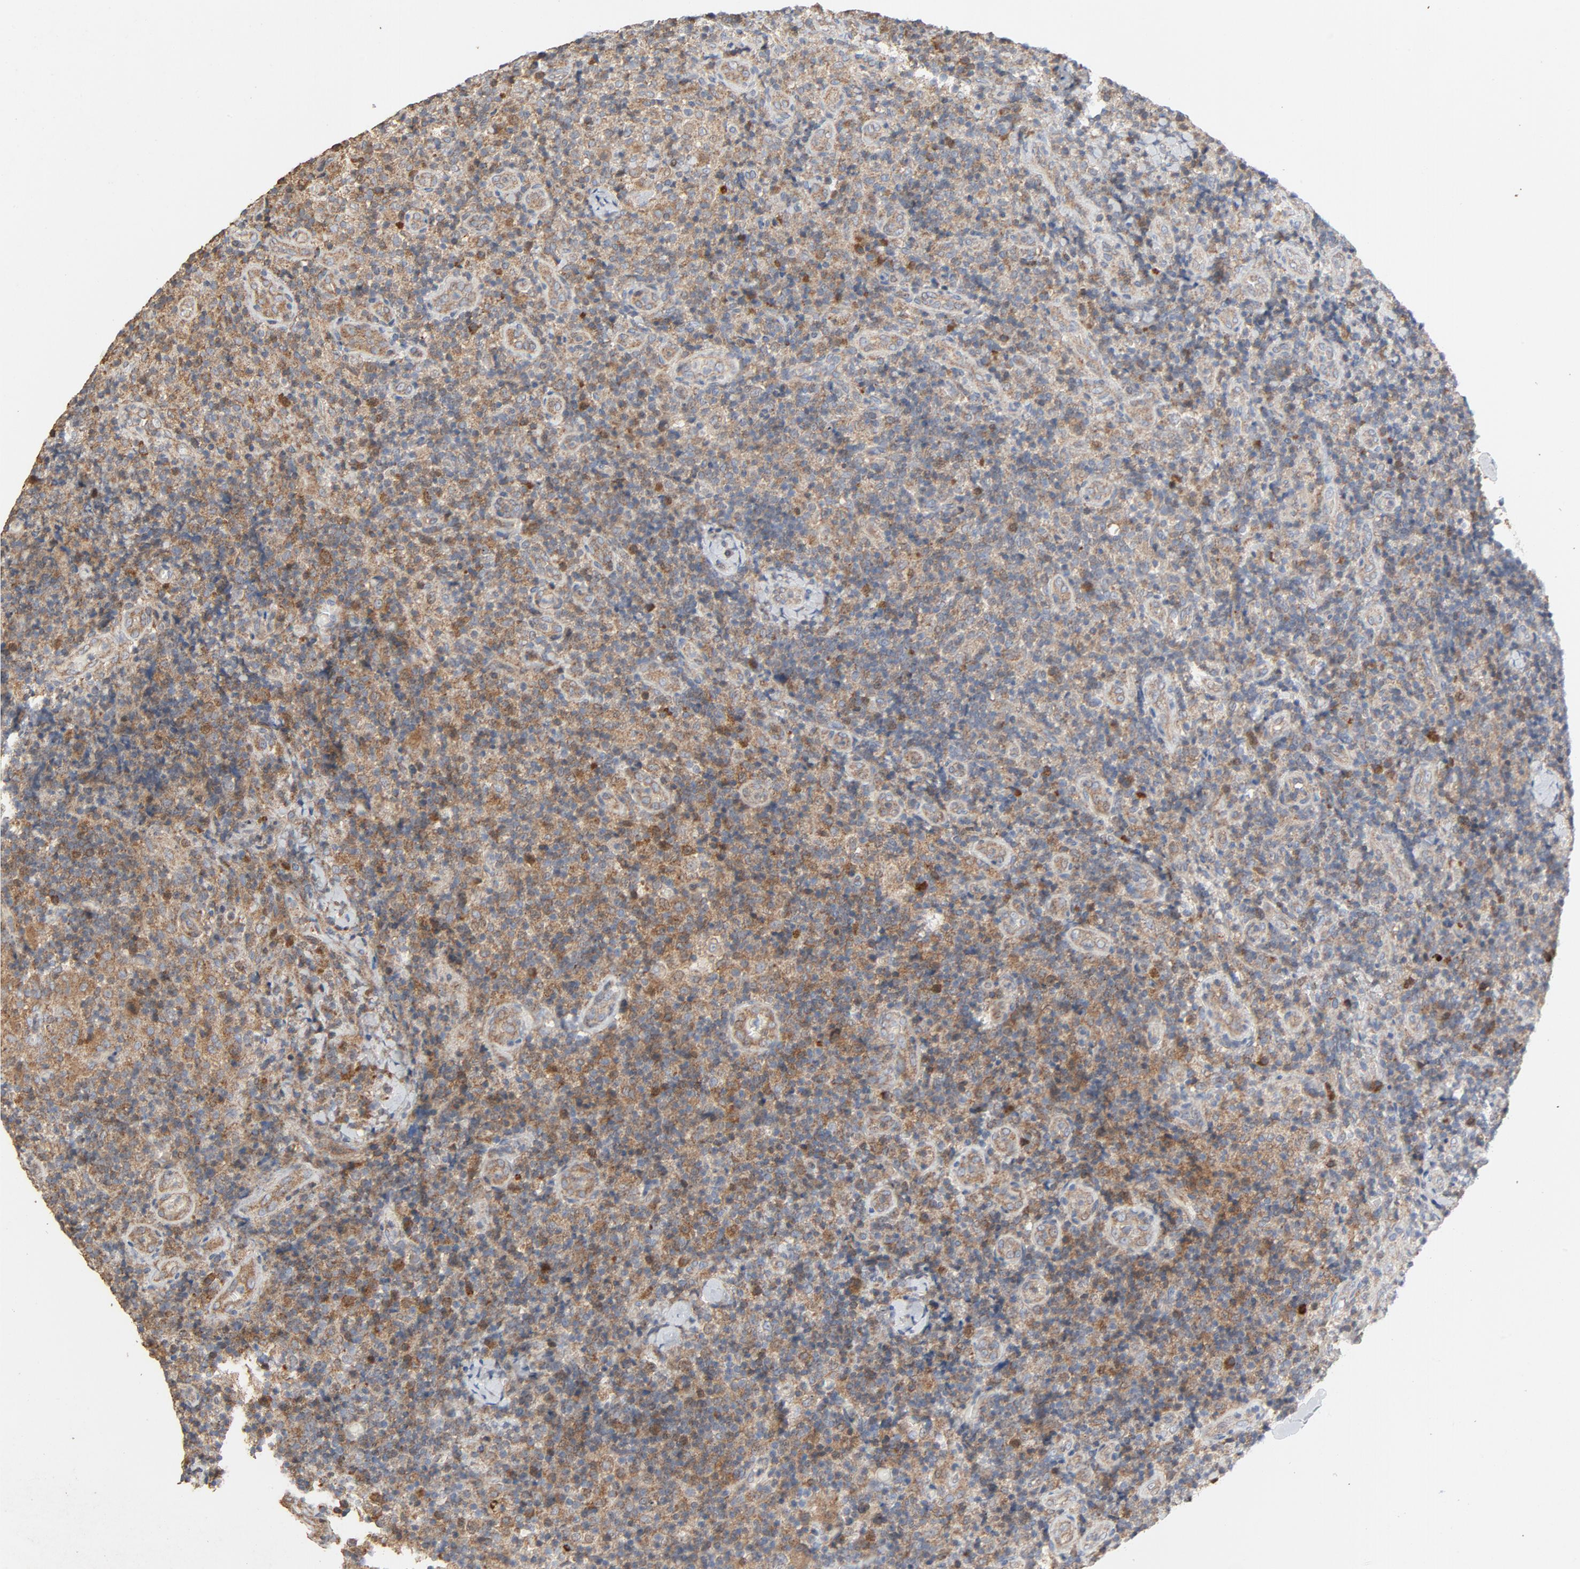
{"staining": {"intensity": "moderate", "quantity": ">75%", "location": "cytoplasmic/membranous"}, "tissue": "lymph node", "cell_type": "Germinal center cells", "image_type": "normal", "snomed": [{"axis": "morphology", "description": "Normal tissue, NOS"}, {"axis": "morphology", "description": "Inflammation, NOS"}, {"axis": "topography", "description": "Lymph node"}], "caption": "IHC staining of normal lymph node, which shows medium levels of moderate cytoplasmic/membranous expression in about >75% of germinal center cells indicating moderate cytoplasmic/membranous protein staining. The staining was performed using DAB (3,3'-diaminobenzidine) (brown) for protein detection and nuclei were counterstained in hematoxylin (blue).", "gene": "CDK6", "patient": {"sex": "male", "age": 46}}